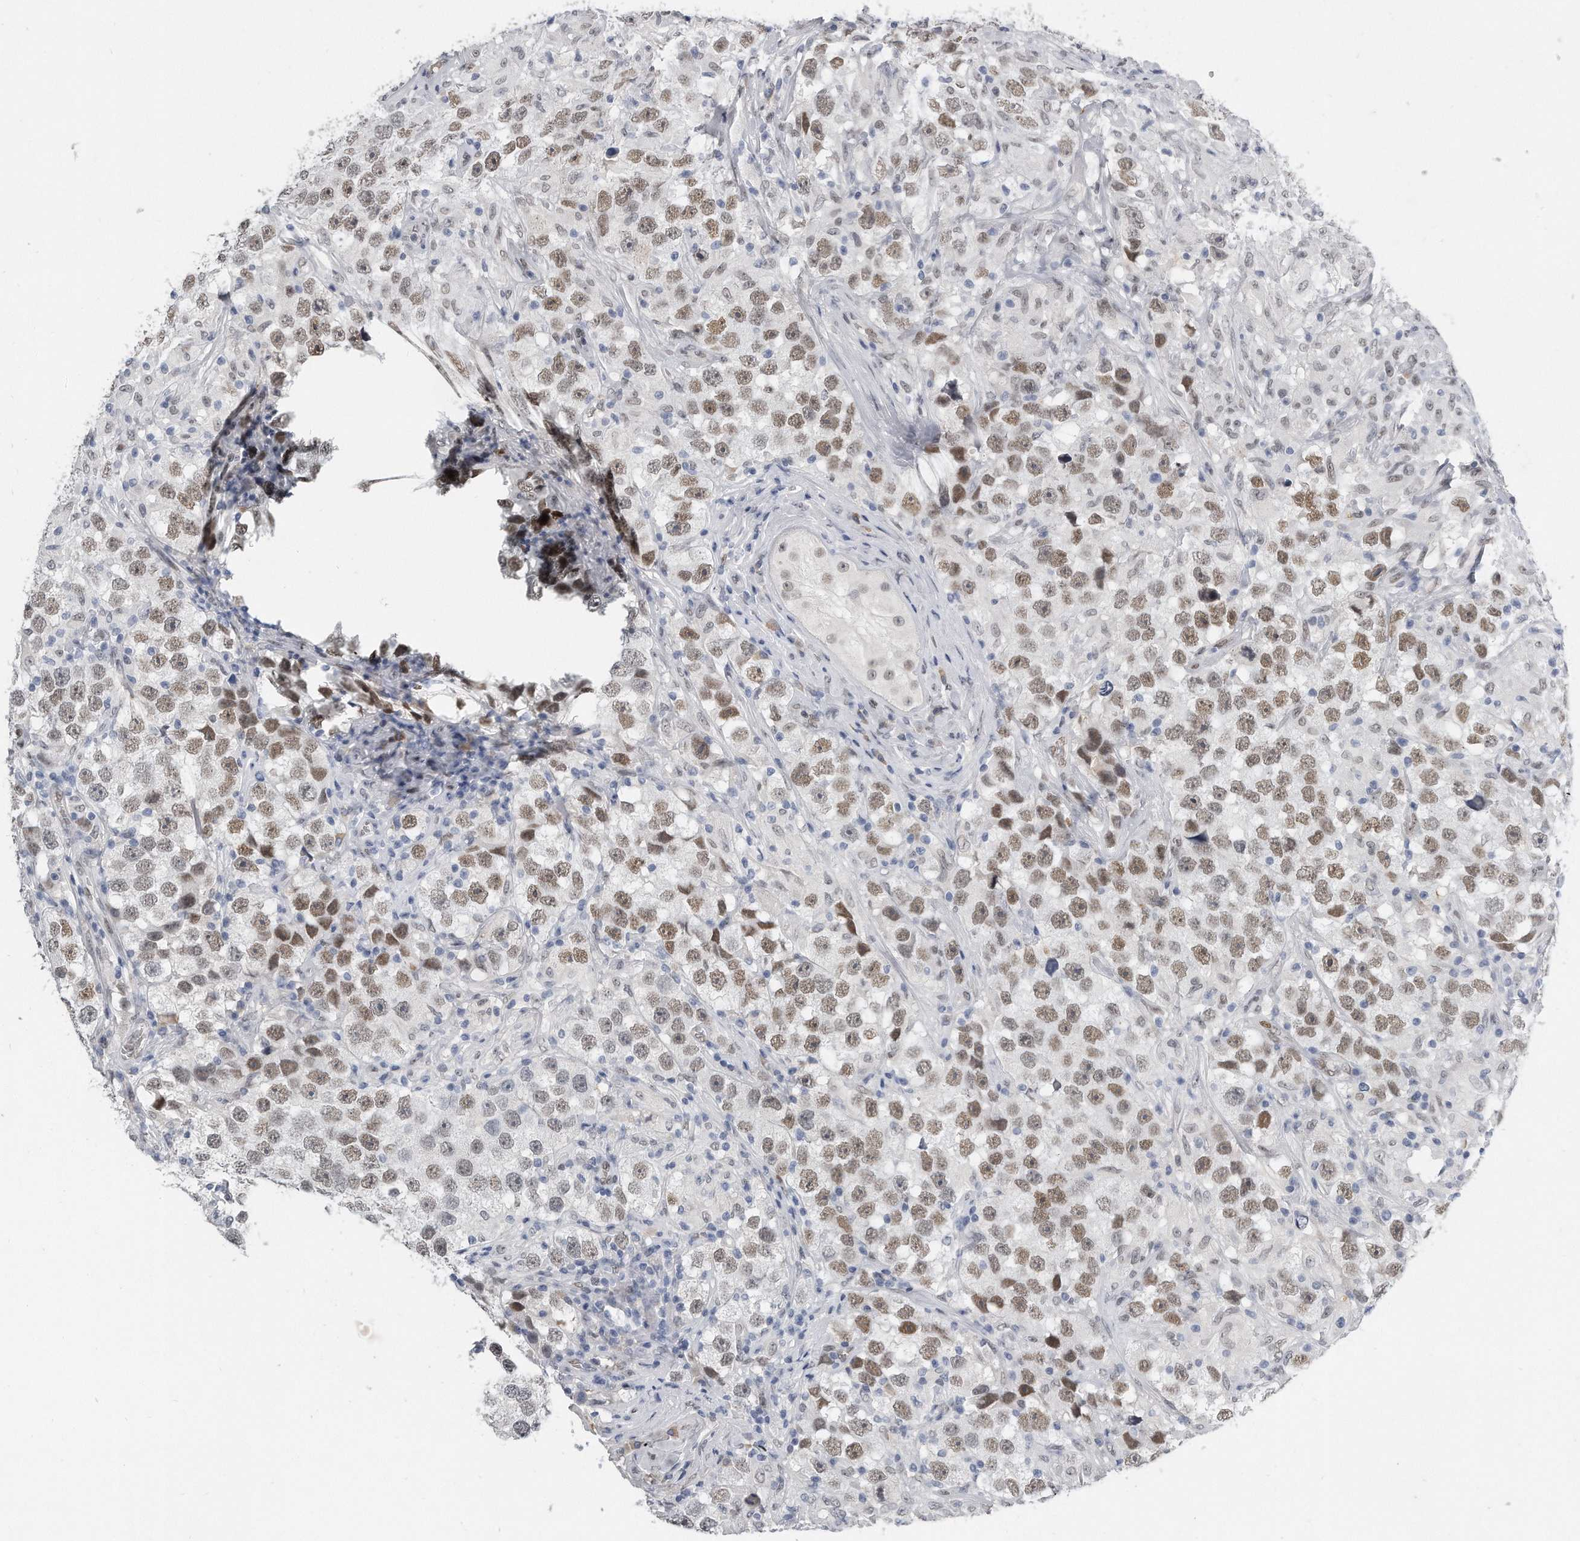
{"staining": {"intensity": "moderate", "quantity": ">75%", "location": "nuclear"}, "tissue": "testis cancer", "cell_type": "Tumor cells", "image_type": "cancer", "snomed": [{"axis": "morphology", "description": "Seminoma, NOS"}, {"axis": "topography", "description": "Testis"}], "caption": "High-magnification brightfield microscopy of seminoma (testis) stained with DAB (brown) and counterstained with hematoxylin (blue). tumor cells exhibit moderate nuclear staining is present in about>75% of cells.", "gene": "CTBP2", "patient": {"sex": "male", "age": 49}}